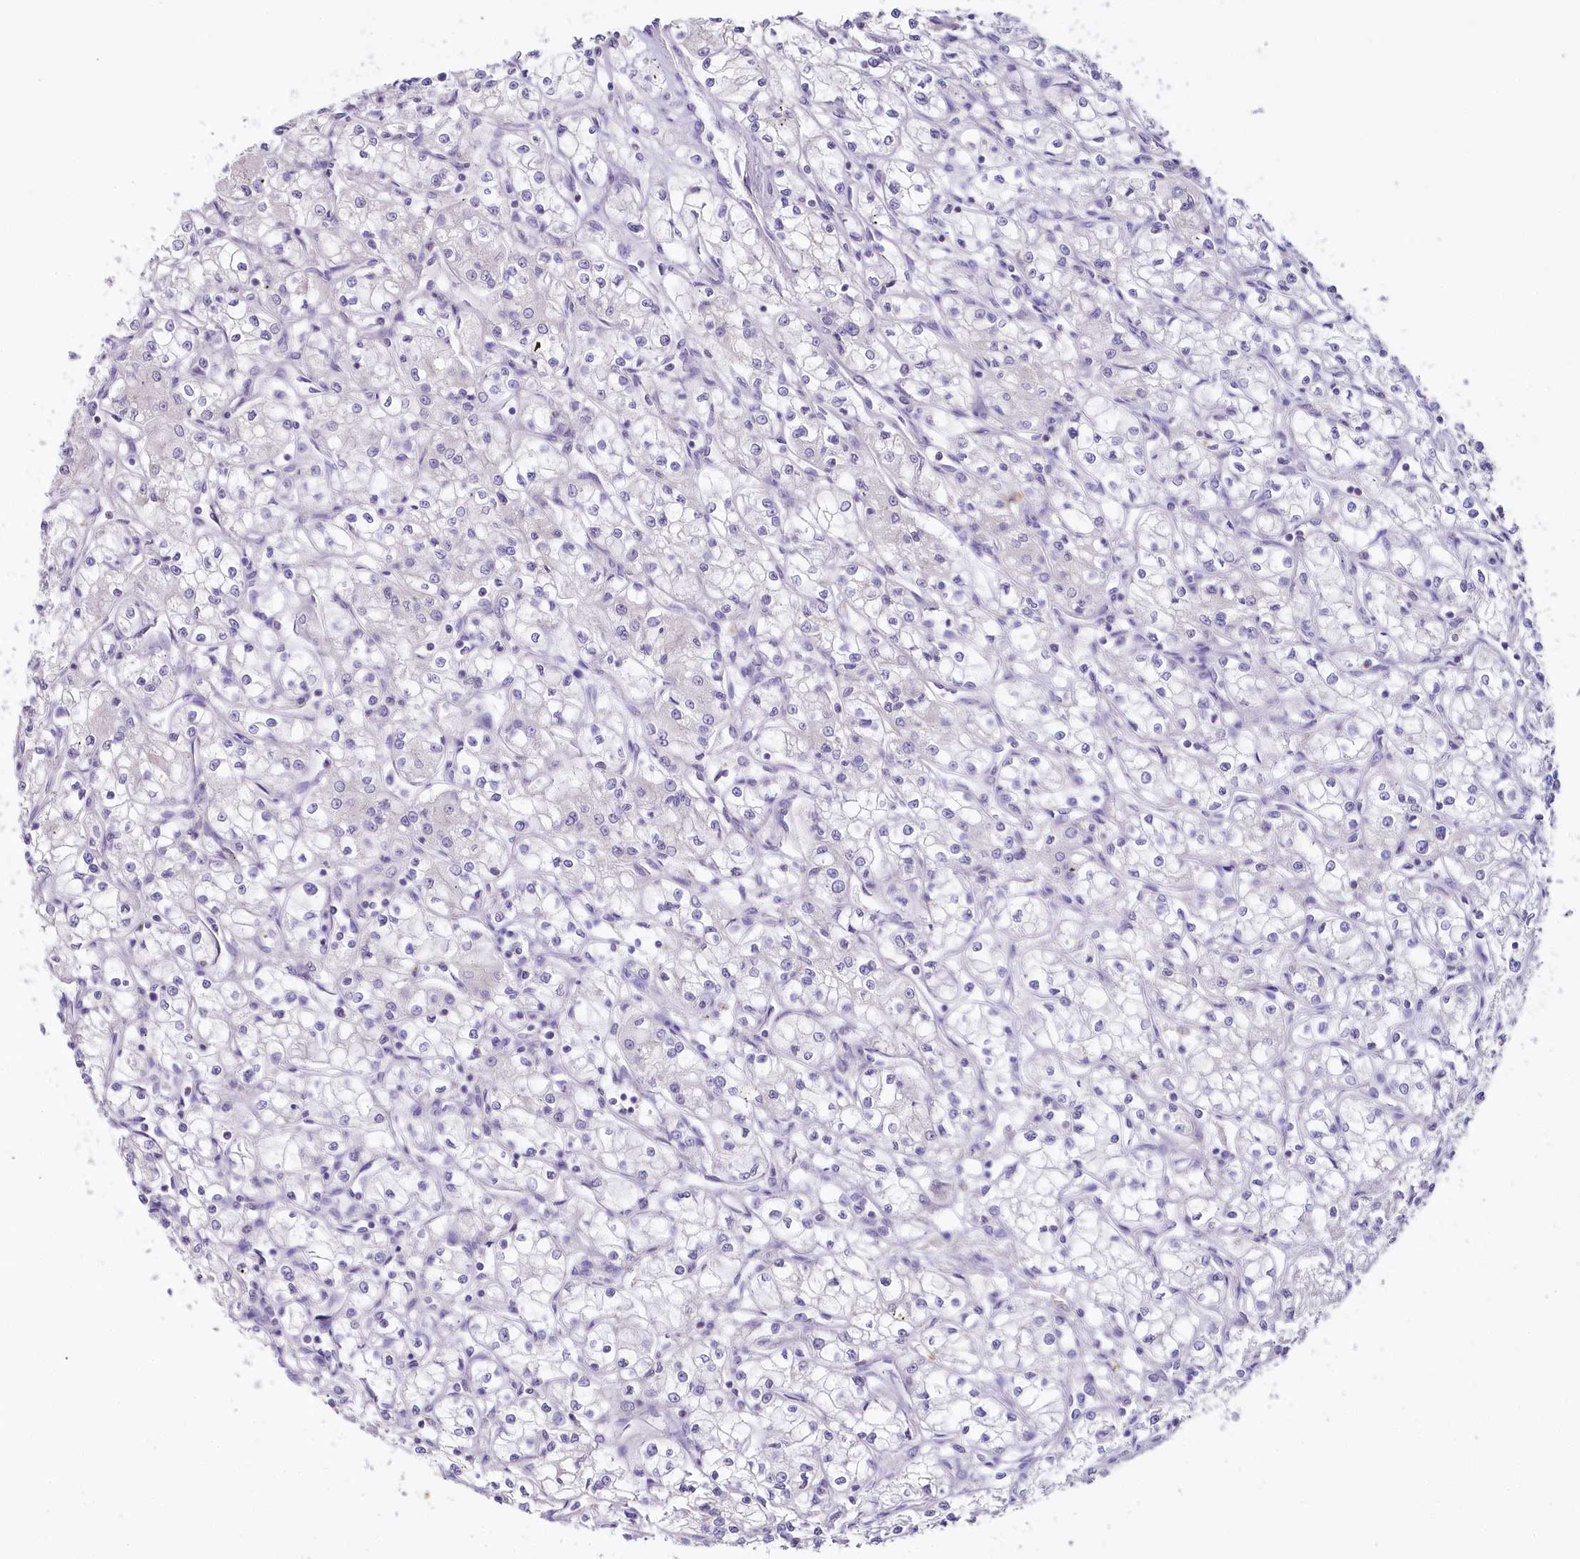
{"staining": {"intensity": "negative", "quantity": "none", "location": "none"}, "tissue": "renal cancer", "cell_type": "Tumor cells", "image_type": "cancer", "snomed": [{"axis": "morphology", "description": "Adenocarcinoma, NOS"}, {"axis": "topography", "description": "Kidney"}], "caption": "Tumor cells are negative for brown protein staining in renal adenocarcinoma.", "gene": "HPD", "patient": {"sex": "male", "age": 59}}